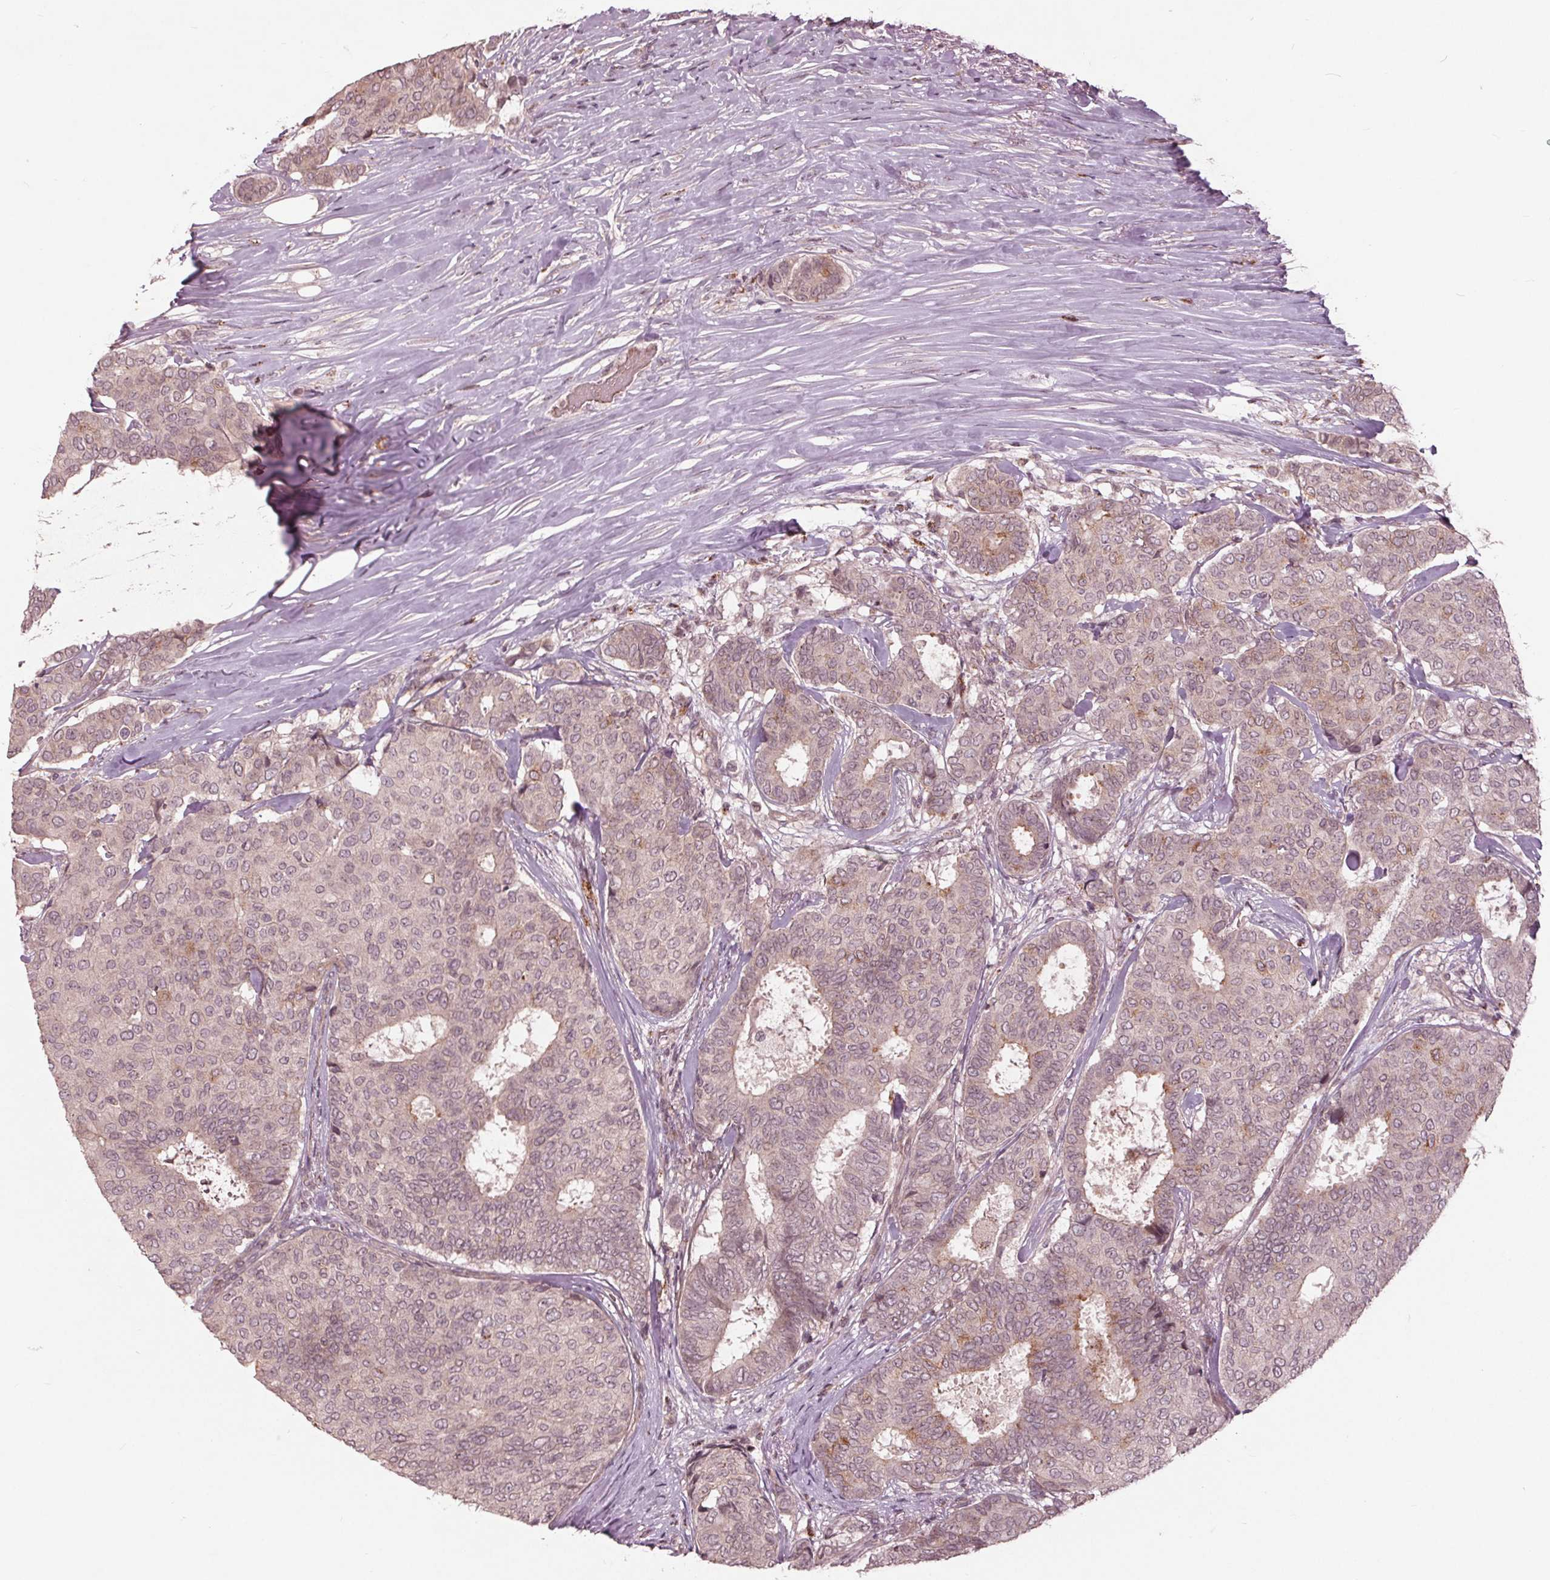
{"staining": {"intensity": "negative", "quantity": "none", "location": "none"}, "tissue": "breast cancer", "cell_type": "Tumor cells", "image_type": "cancer", "snomed": [{"axis": "morphology", "description": "Duct carcinoma"}, {"axis": "topography", "description": "Breast"}], "caption": "High magnification brightfield microscopy of breast invasive ductal carcinoma stained with DAB (3,3'-diaminobenzidine) (brown) and counterstained with hematoxylin (blue): tumor cells show no significant positivity.", "gene": "CDKL4", "patient": {"sex": "female", "age": 75}}